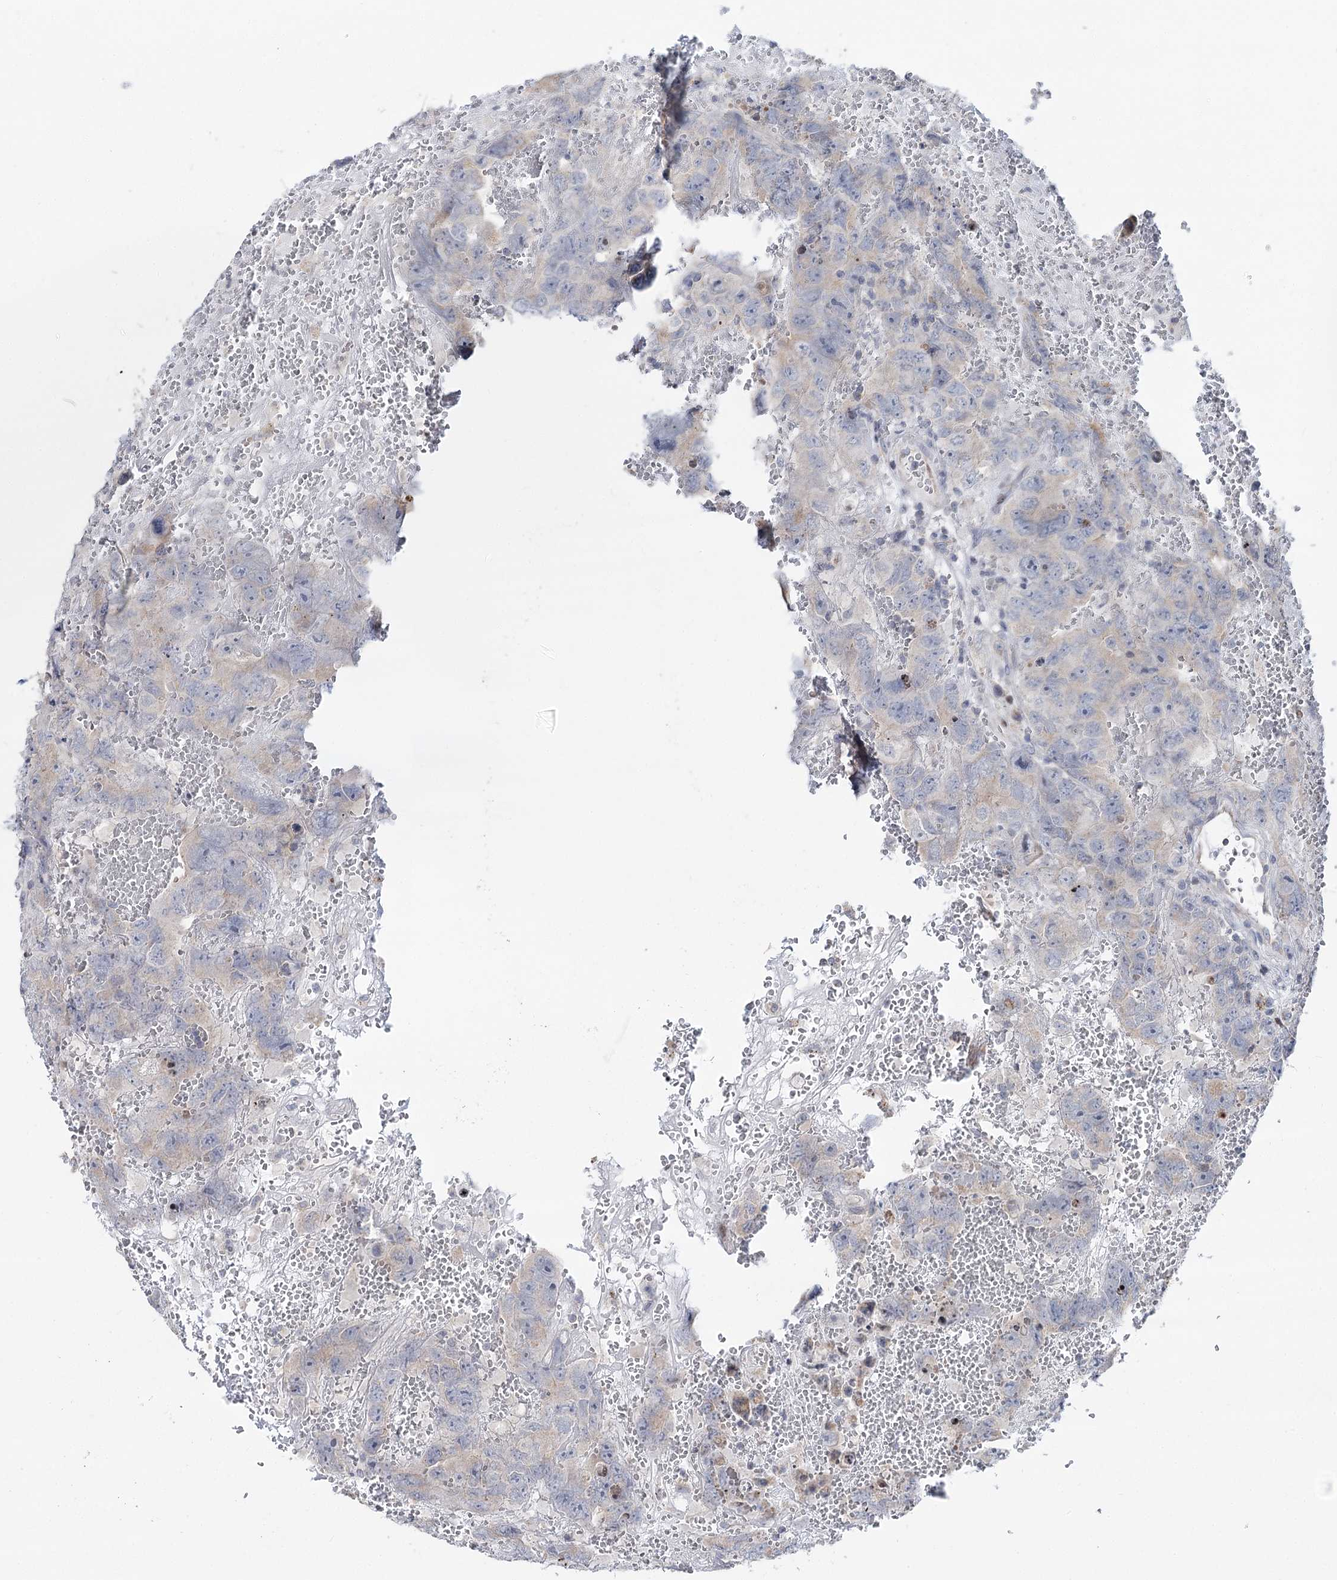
{"staining": {"intensity": "negative", "quantity": "none", "location": "none"}, "tissue": "testis cancer", "cell_type": "Tumor cells", "image_type": "cancer", "snomed": [{"axis": "morphology", "description": "Carcinoma, Embryonal, NOS"}, {"axis": "topography", "description": "Testis"}], "caption": "Embryonal carcinoma (testis) was stained to show a protein in brown. There is no significant expression in tumor cells.", "gene": "PTGR1", "patient": {"sex": "male", "age": 45}}